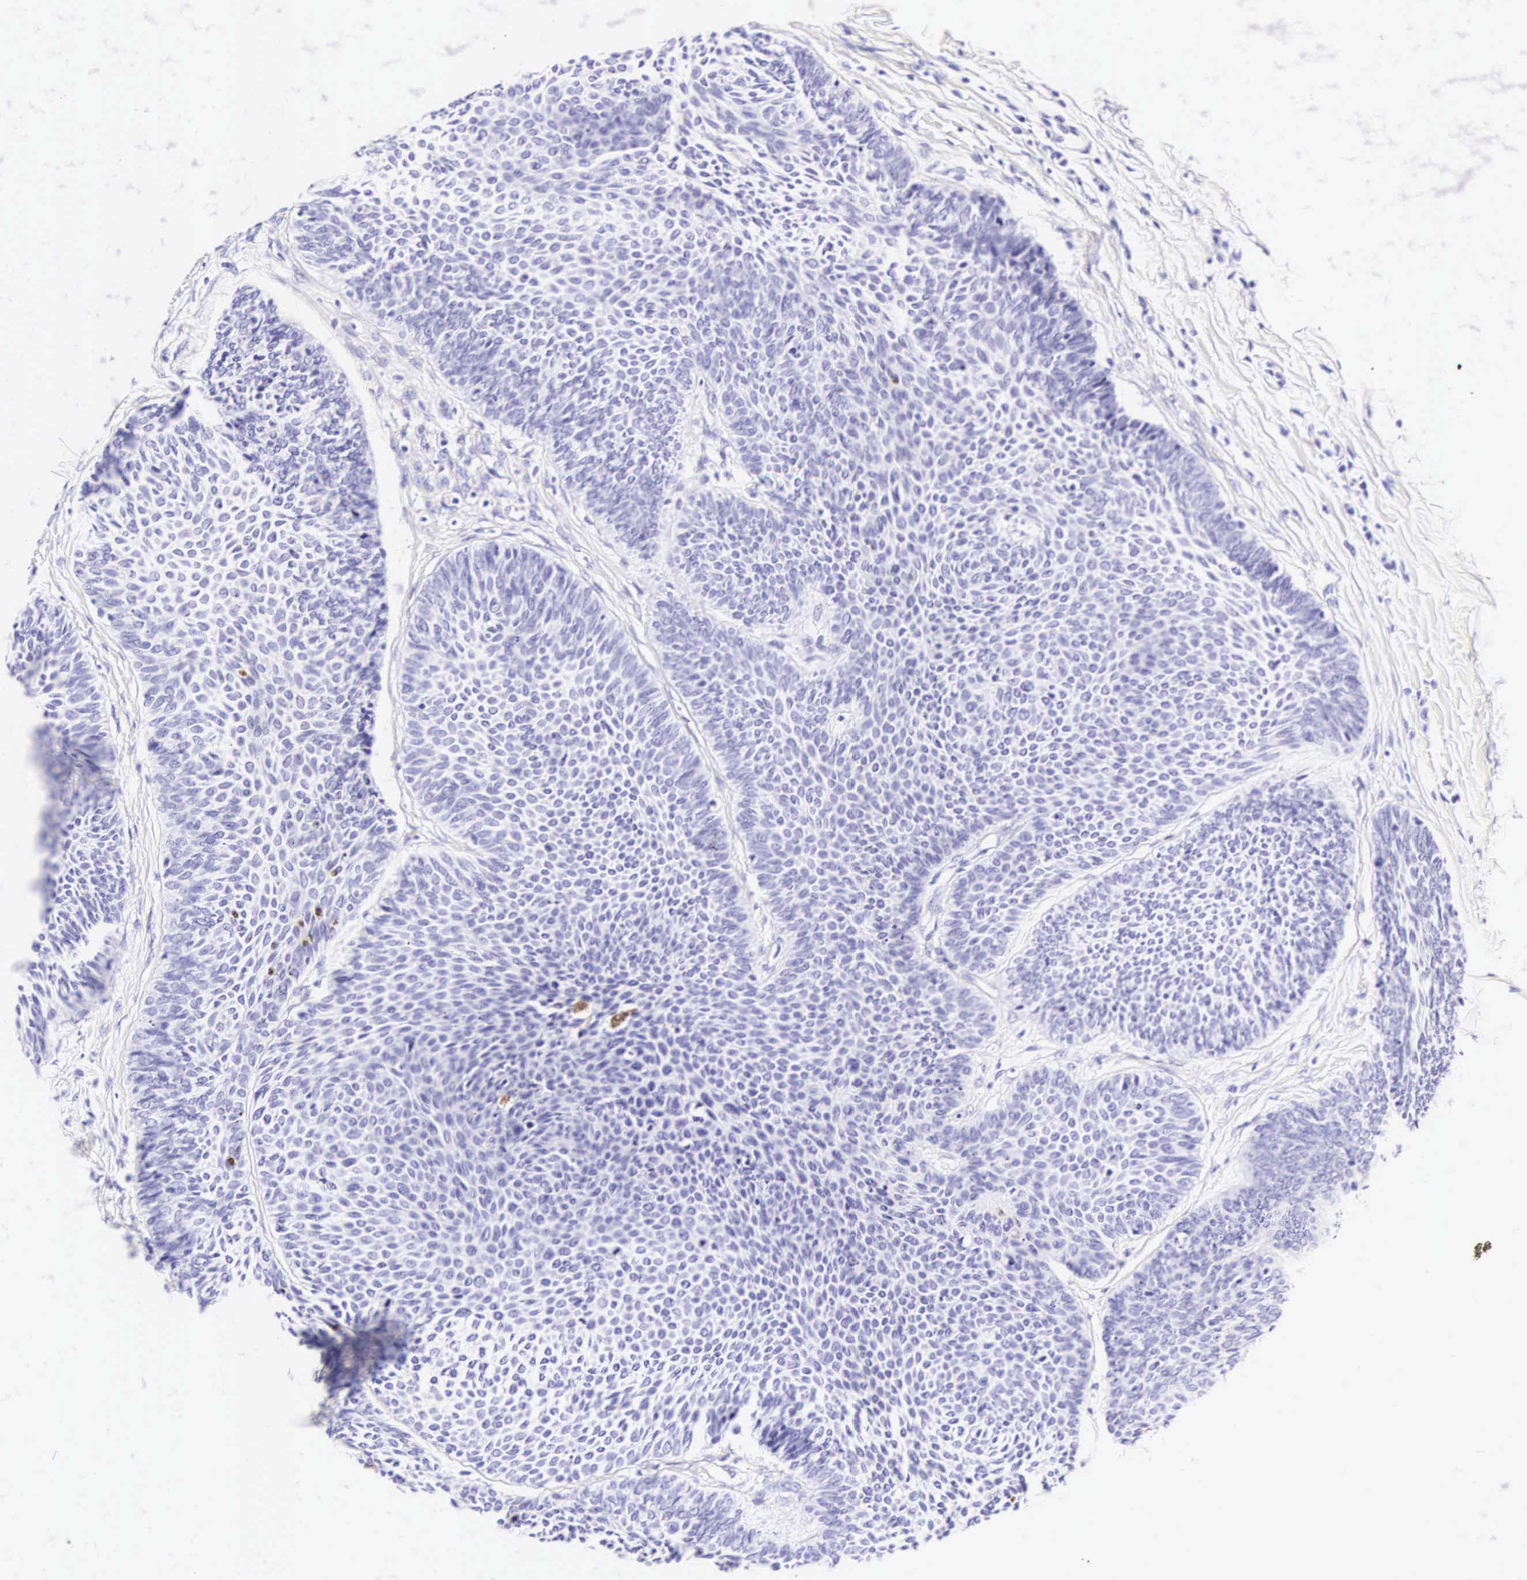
{"staining": {"intensity": "negative", "quantity": "none", "location": "none"}, "tissue": "skin cancer", "cell_type": "Tumor cells", "image_type": "cancer", "snomed": [{"axis": "morphology", "description": "Basal cell carcinoma"}, {"axis": "topography", "description": "Skin"}], "caption": "Immunohistochemical staining of human skin cancer shows no significant expression in tumor cells.", "gene": "CD1A", "patient": {"sex": "male", "age": 84}}